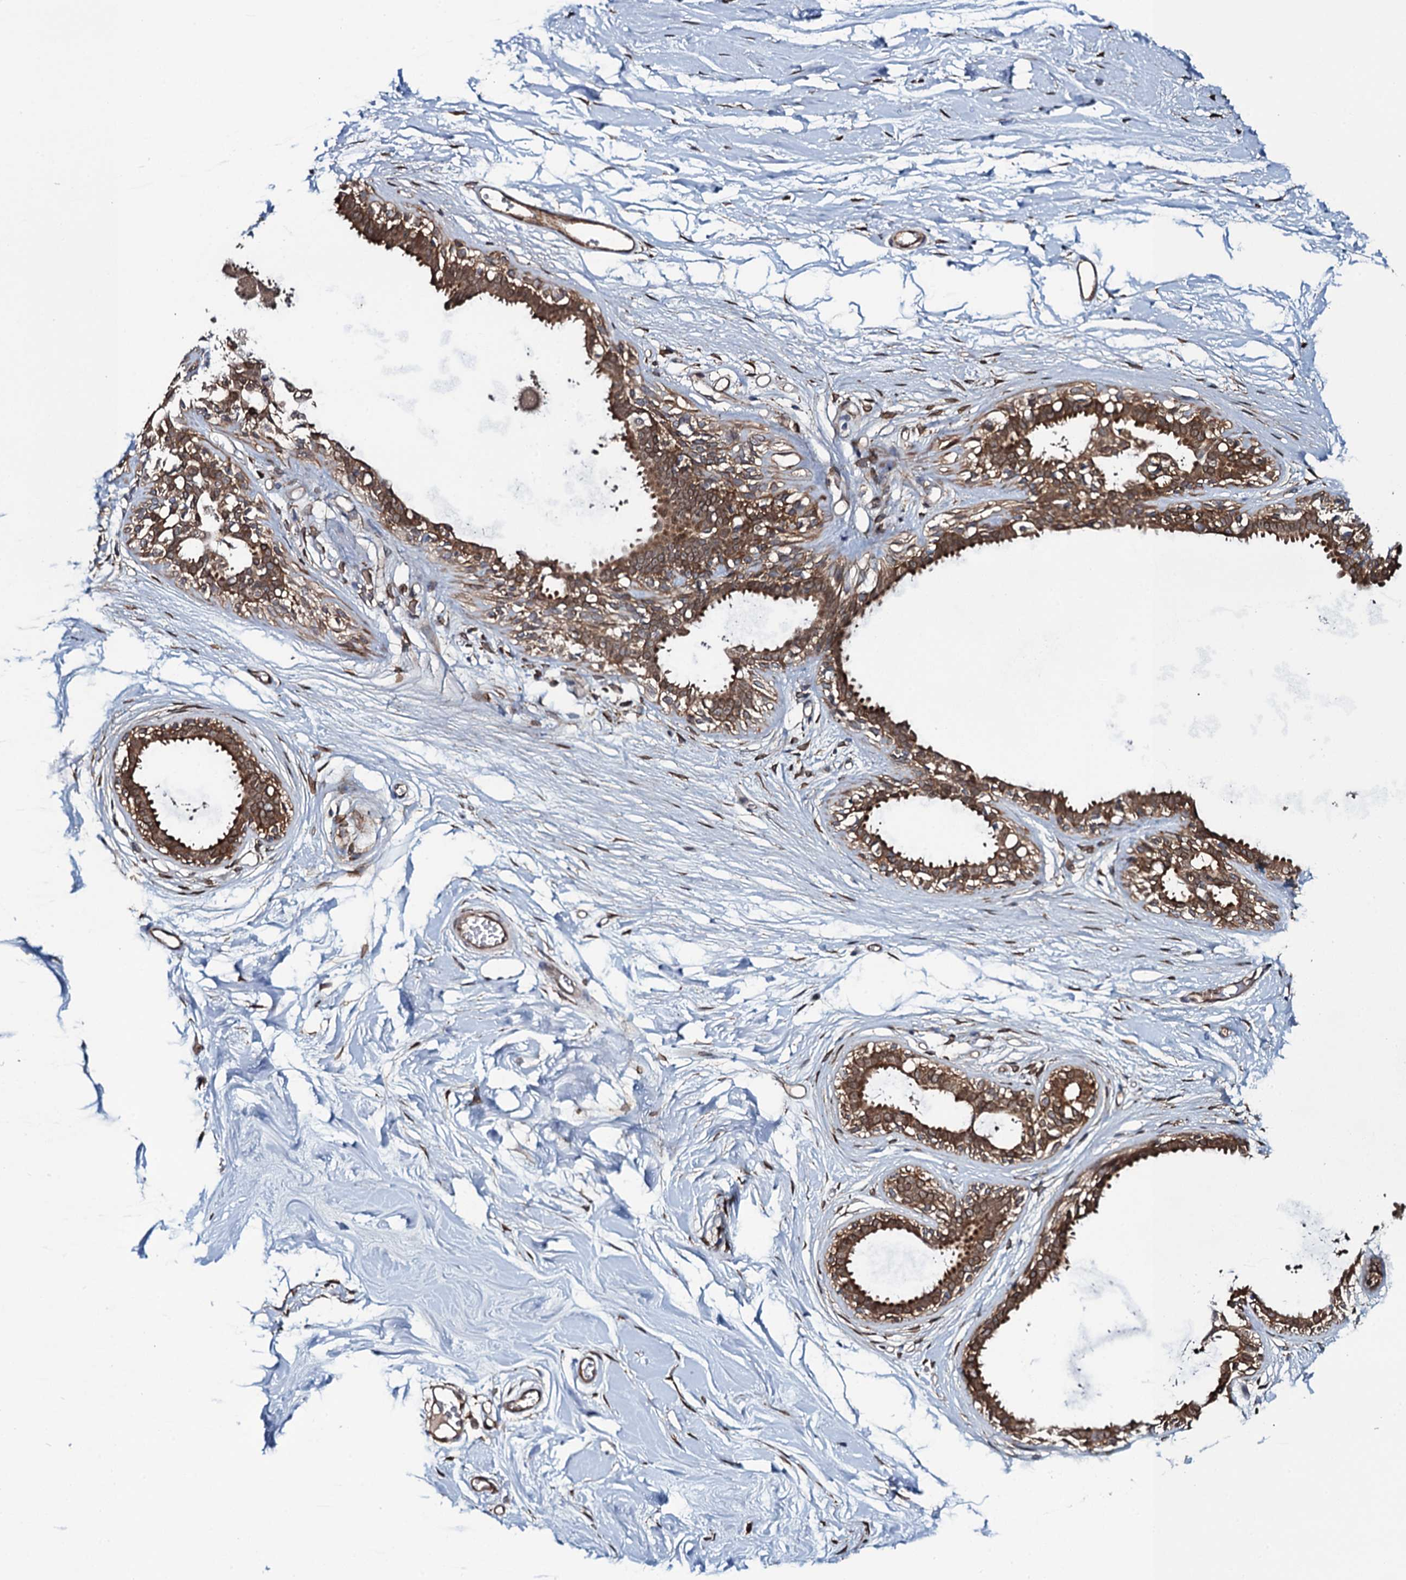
{"staining": {"intensity": "negative", "quantity": "none", "location": "none"}, "tissue": "breast", "cell_type": "Adipocytes", "image_type": "normal", "snomed": [{"axis": "morphology", "description": "Normal tissue, NOS"}, {"axis": "topography", "description": "Breast"}], "caption": "Immunohistochemistry (IHC) micrograph of unremarkable breast stained for a protein (brown), which reveals no positivity in adipocytes.", "gene": "EVX2", "patient": {"sex": "female", "age": 45}}